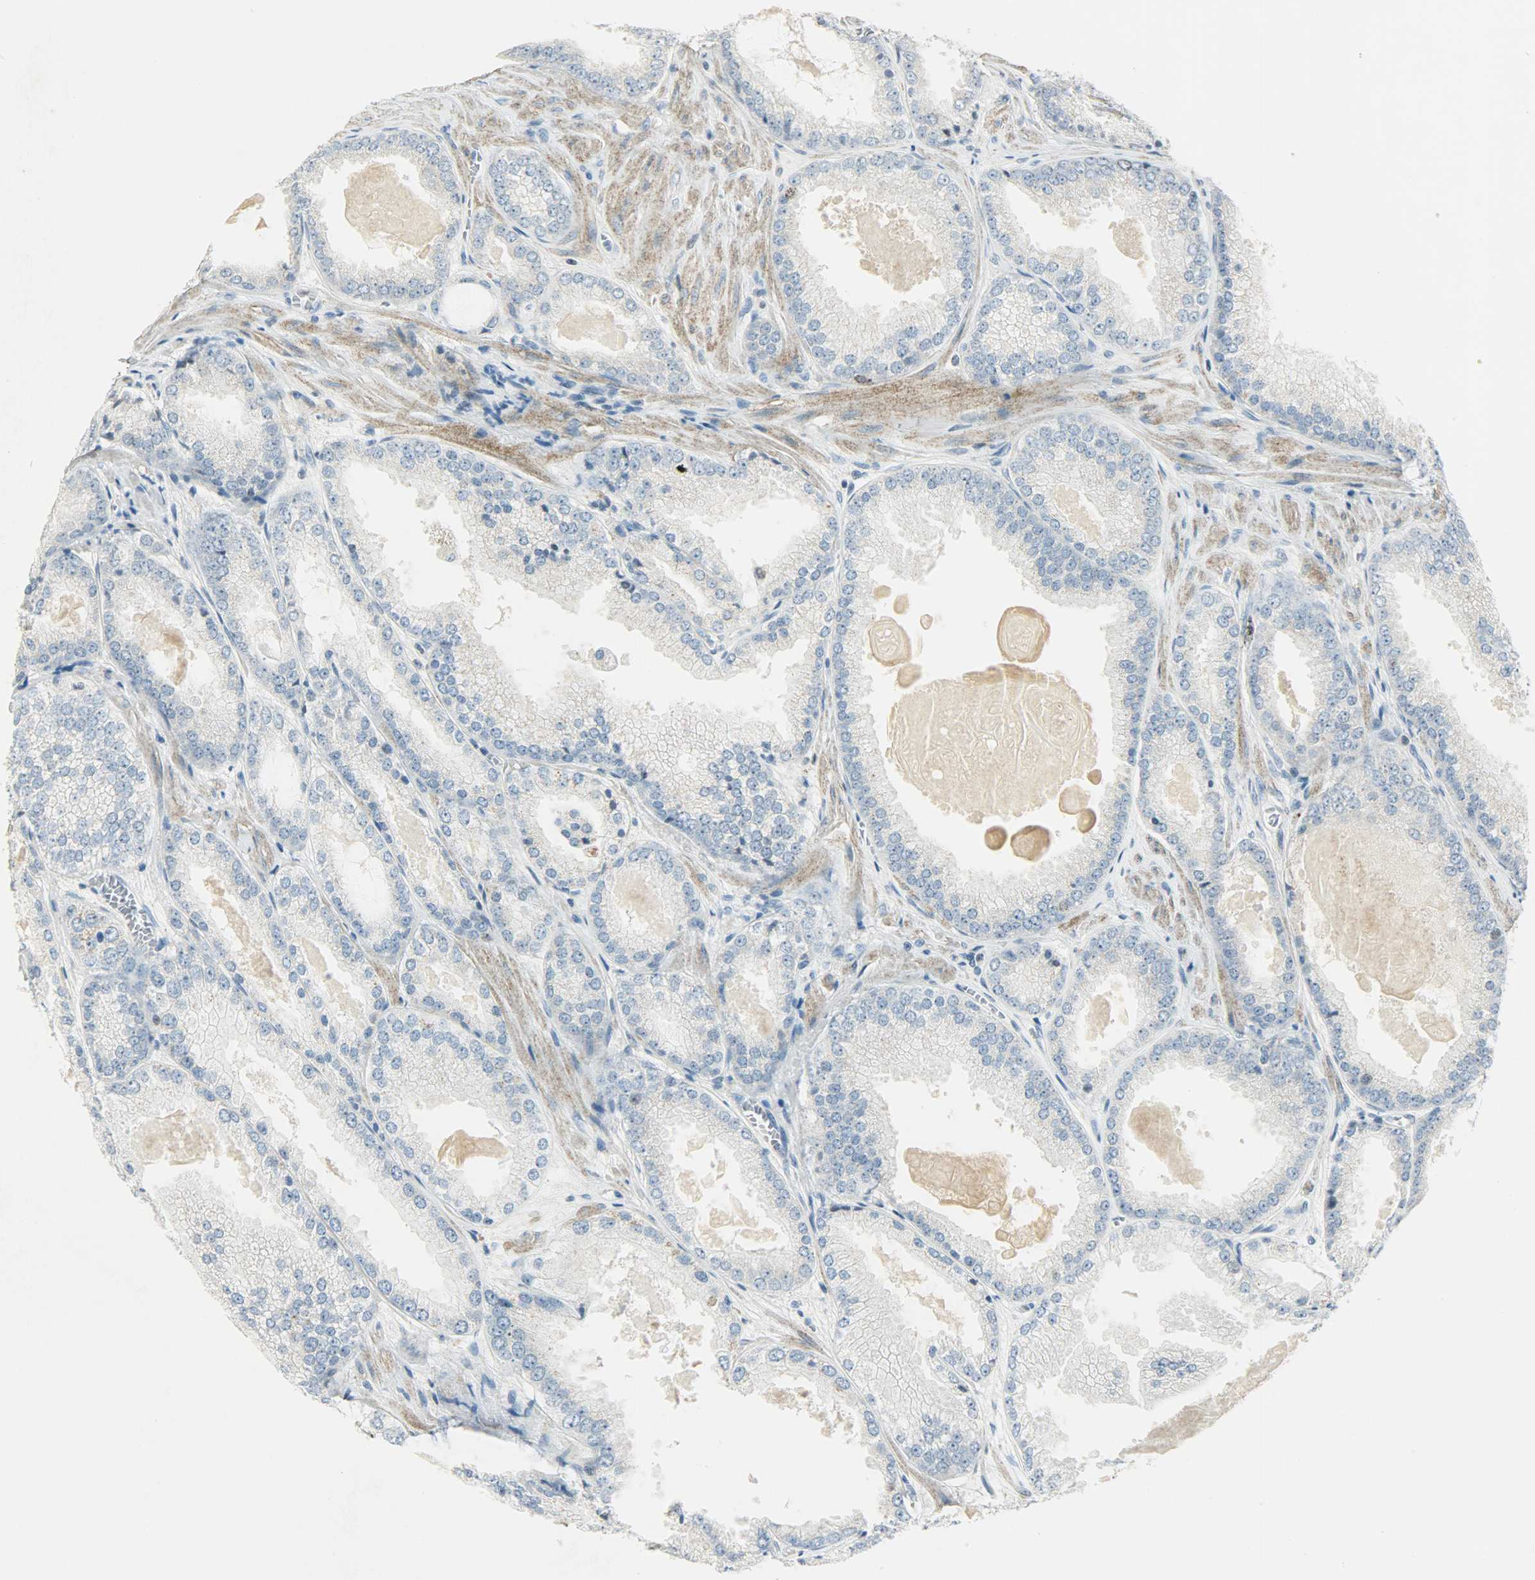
{"staining": {"intensity": "negative", "quantity": "none", "location": "none"}, "tissue": "prostate cancer", "cell_type": "Tumor cells", "image_type": "cancer", "snomed": [{"axis": "morphology", "description": "Adenocarcinoma, High grade"}, {"axis": "topography", "description": "Prostate"}], "caption": "Human prostate adenocarcinoma (high-grade) stained for a protein using IHC reveals no staining in tumor cells.", "gene": "AURKB", "patient": {"sex": "male", "age": 61}}